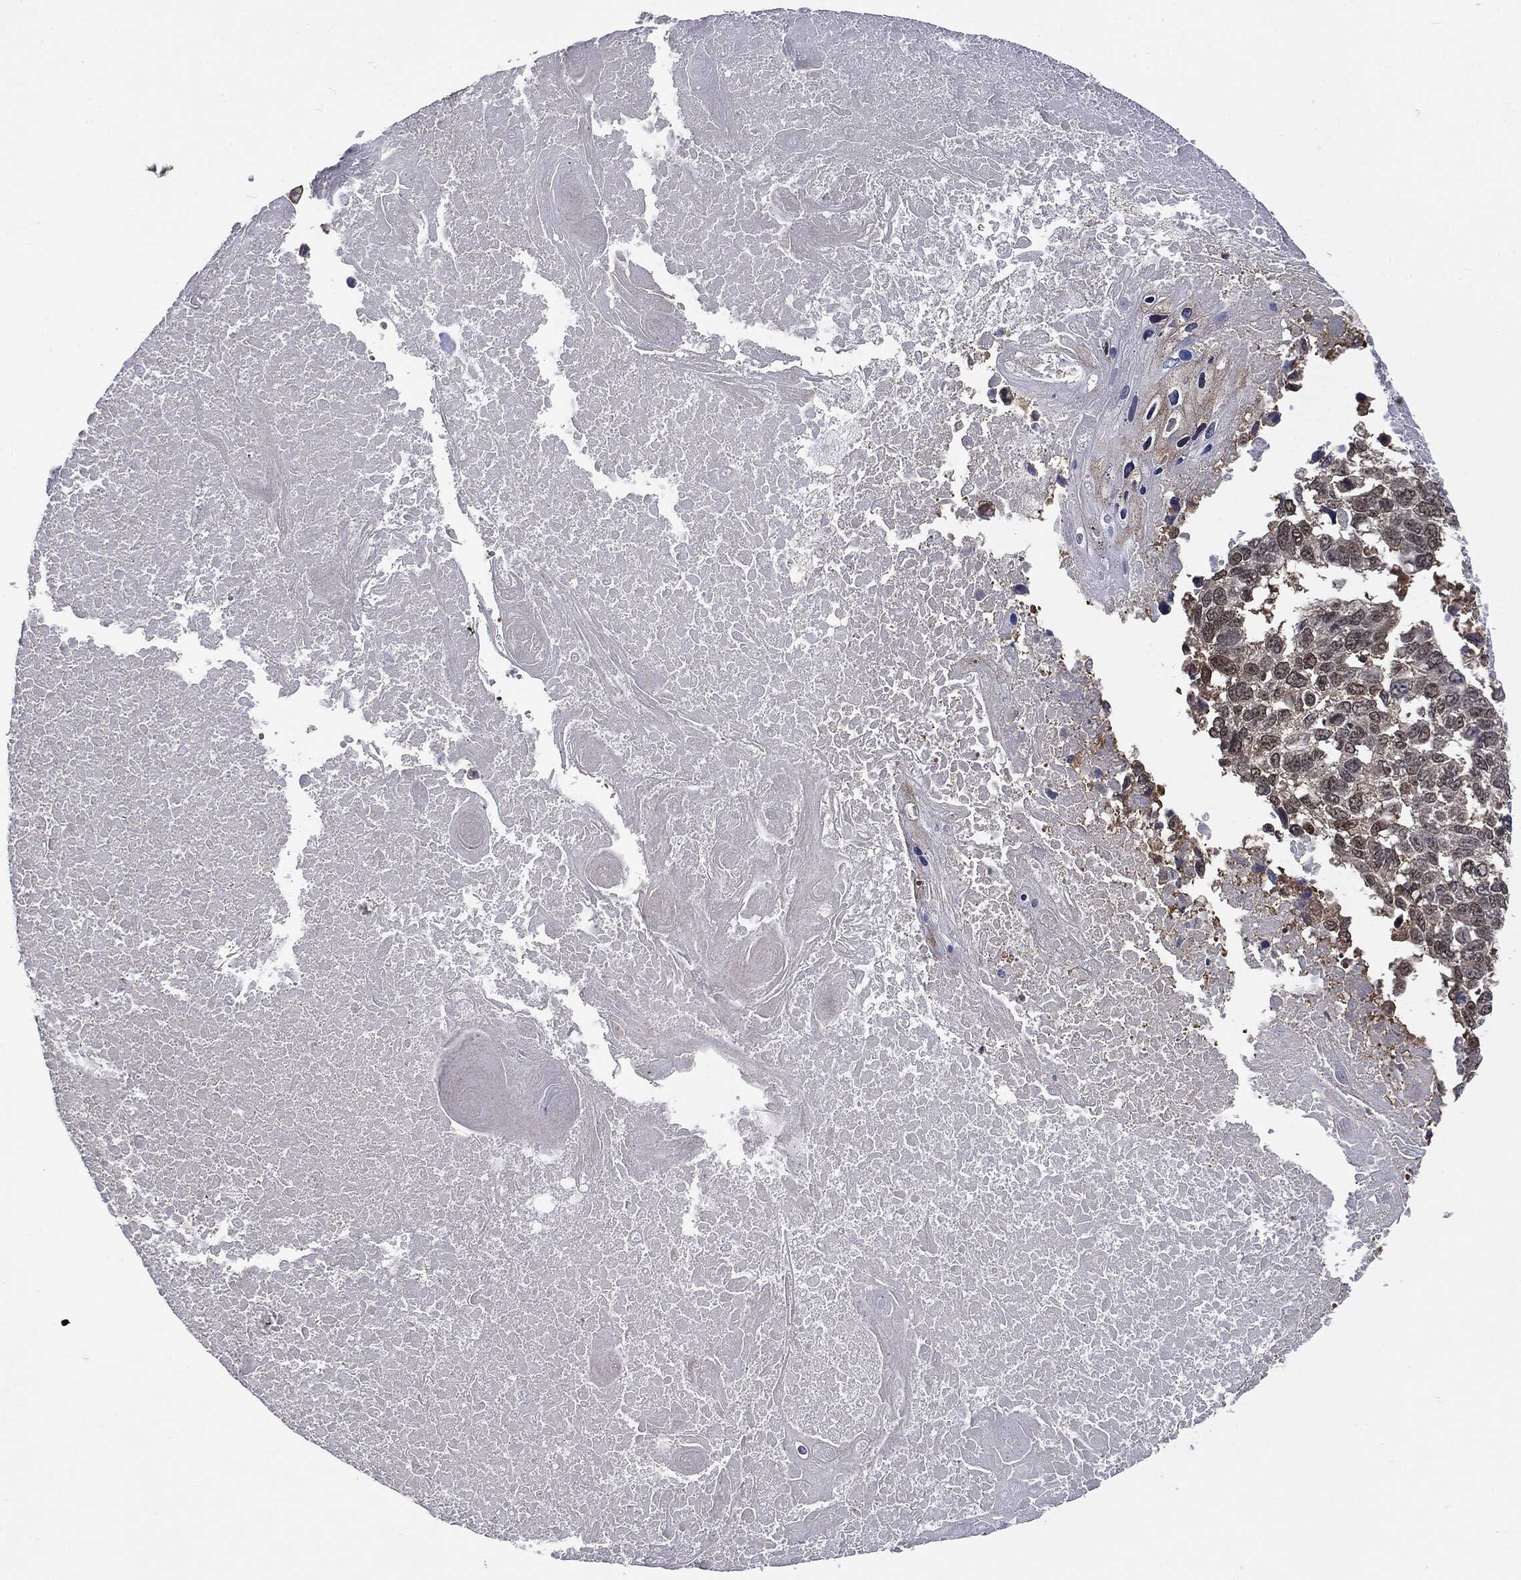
{"staining": {"intensity": "negative", "quantity": "none", "location": "none"}, "tissue": "lung cancer", "cell_type": "Tumor cells", "image_type": "cancer", "snomed": [{"axis": "morphology", "description": "Squamous cell carcinoma, NOS"}, {"axis": "topography", "description": "Lung"}], "caption": "High magnification brightfield microscopy of squamous cell carcinoma (lung) stained with DAB (brown) and counterstained with hematoxylin (blue): tumor cells show no significant positivity. (DAB IHC, high magnification).", "gene": "PTPA", "patient": {"sex": "male", "age": 82}}